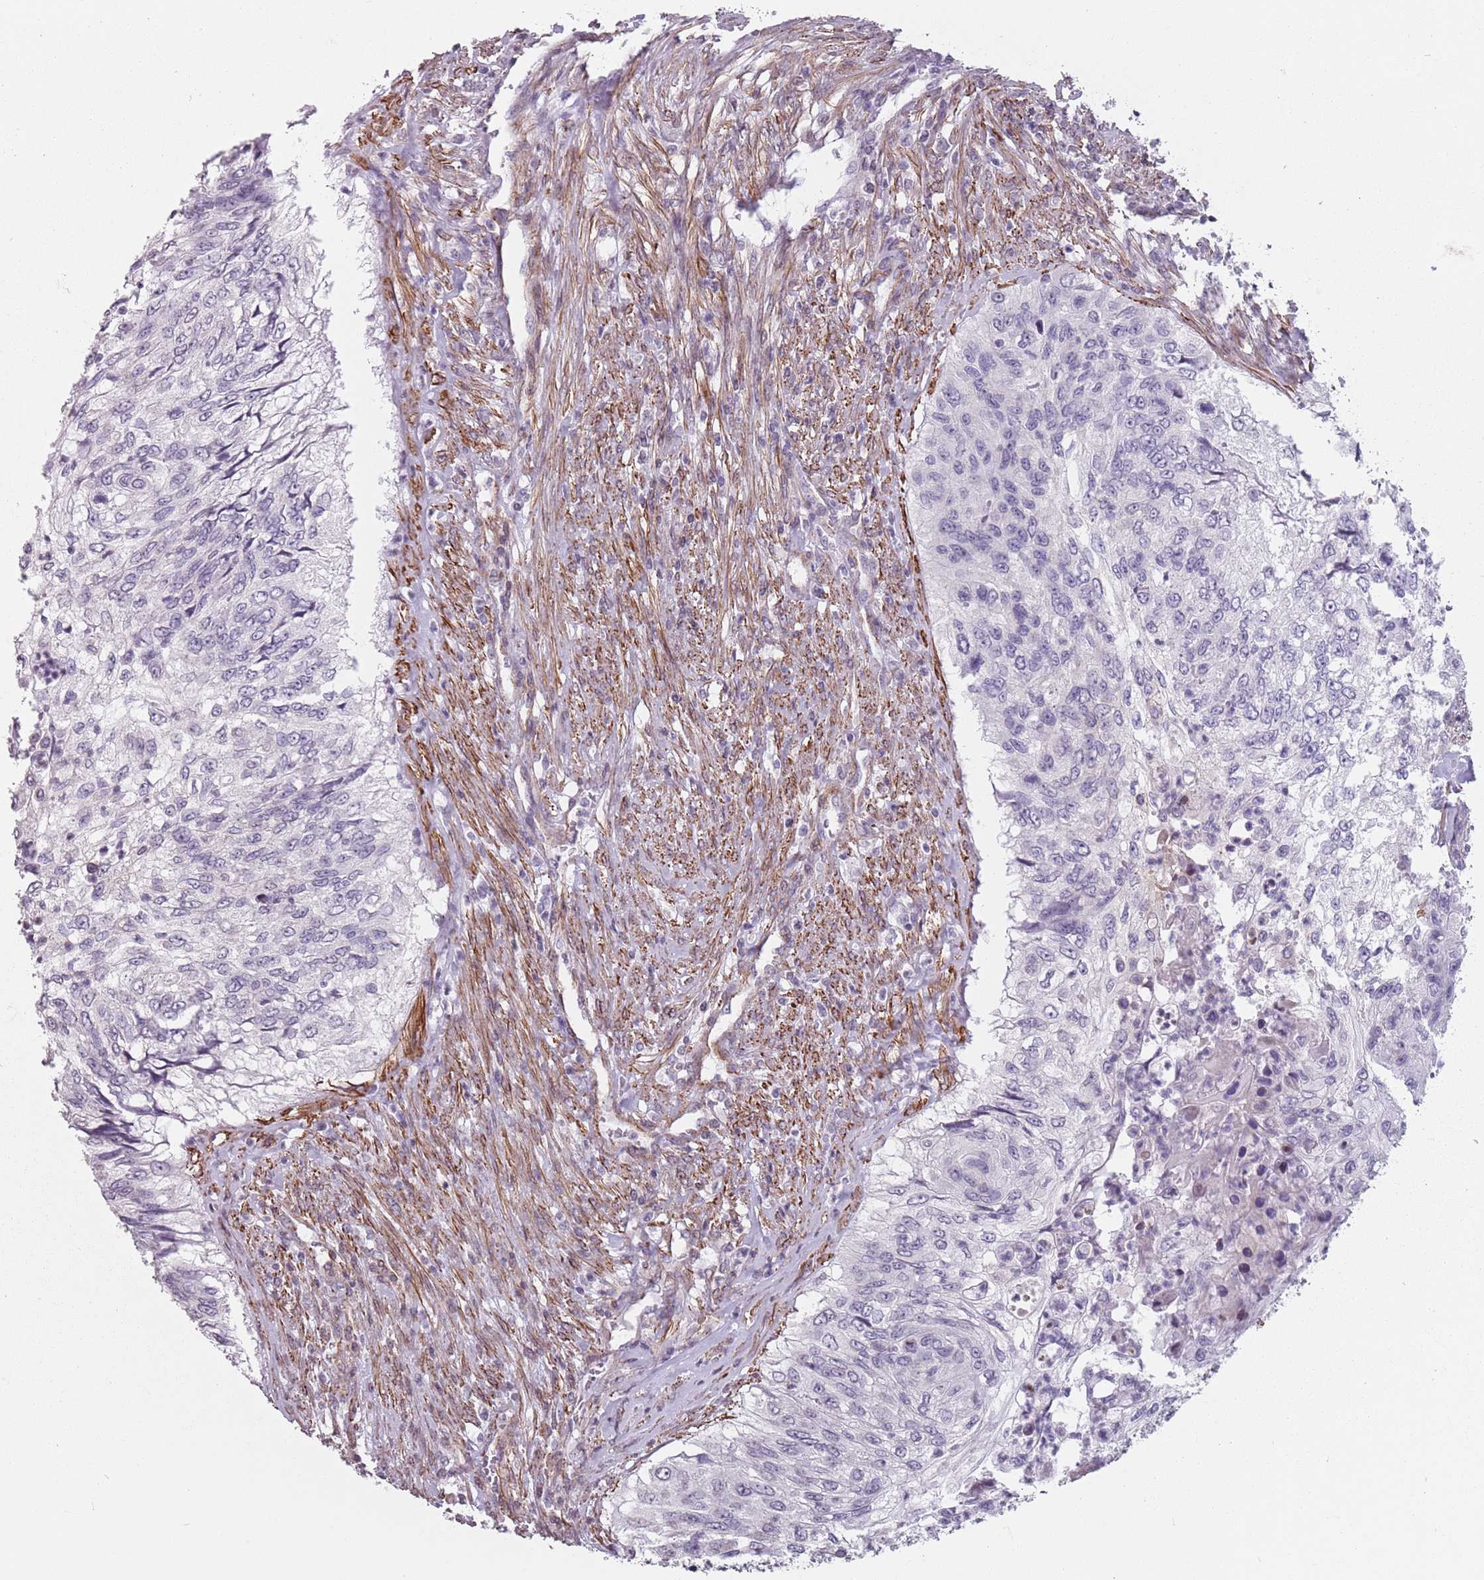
{"staining": {"intensity": "negative", "quantity": "none", "location": "none"}, "tissue": "urothelial cancer", "cell_type": "Tumor cells", "image_type": "cancer", "snomed": [{"axis": "morphology", "description": "Urothelial carcinoma, High grade"}, {"axis": "topography", "description": "Urinary bladder"}], "caption": "Tumor cells are negative for protein expression in human urothelial cancer.", "gene": "TMC4", "patient": {"sex": "female", "age": 60}}